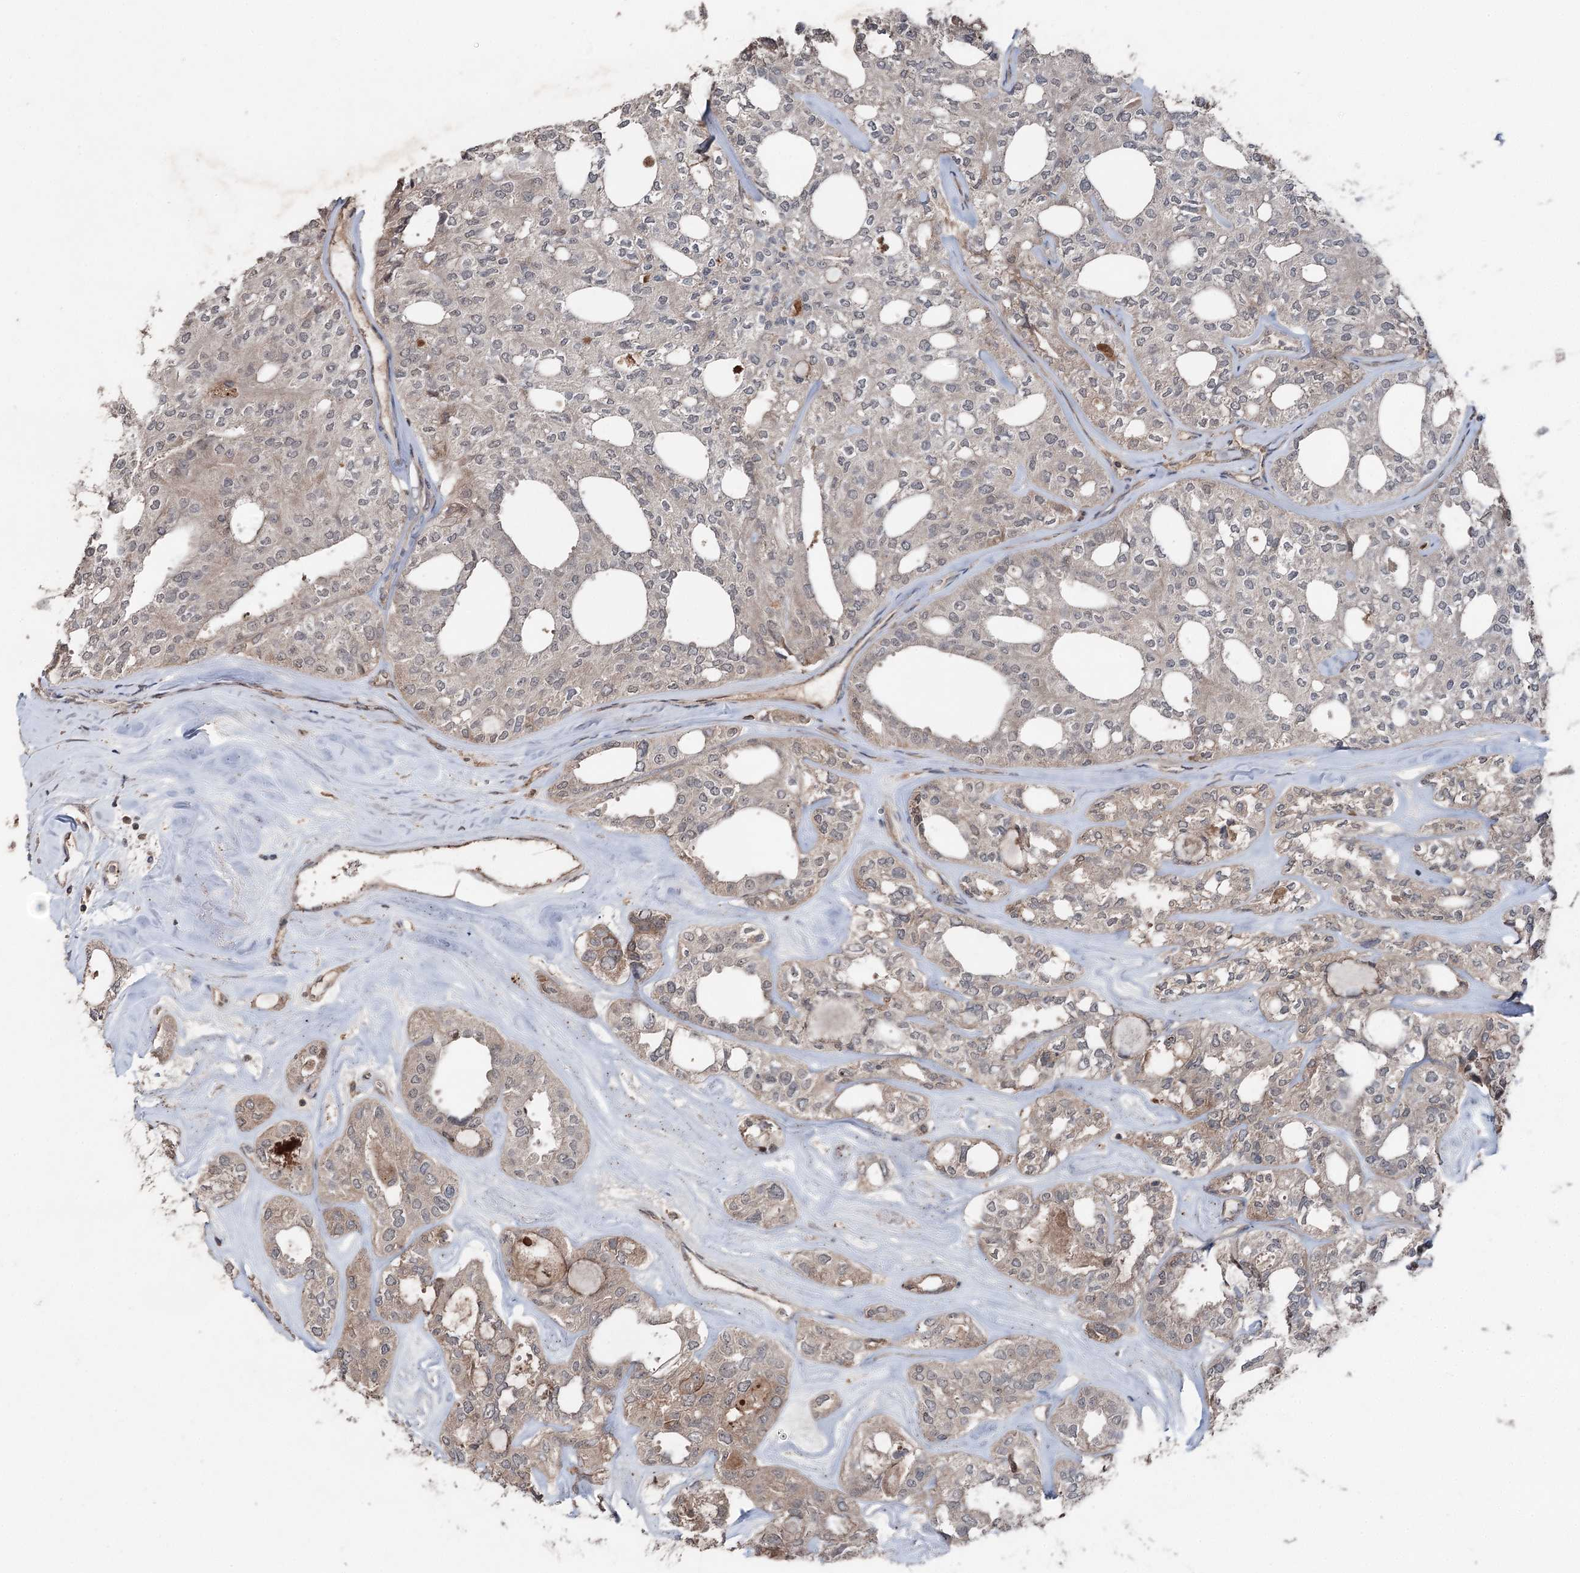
{"staining": {"intensity": "weak", "quantity": "<25%", "location": "cytoplasmic/membranous"}, "tissue": "thyroid cancer", "cell_type": "Tumor cells", "image_type": "cancer", "snomed": [{"axis": "morphology", "description": "Follicular adenoma carcinoma, NOS"}, {"axis": "topography", "description": "Thyroid gland"}], "caption": "The photomicrograph shows no significant positivity in tumor cells of thyroid cancer (follicular adenoma carcinoma).", "gene": "MAPK8IP2", "patient": {"sex": "male", "age": 75}}